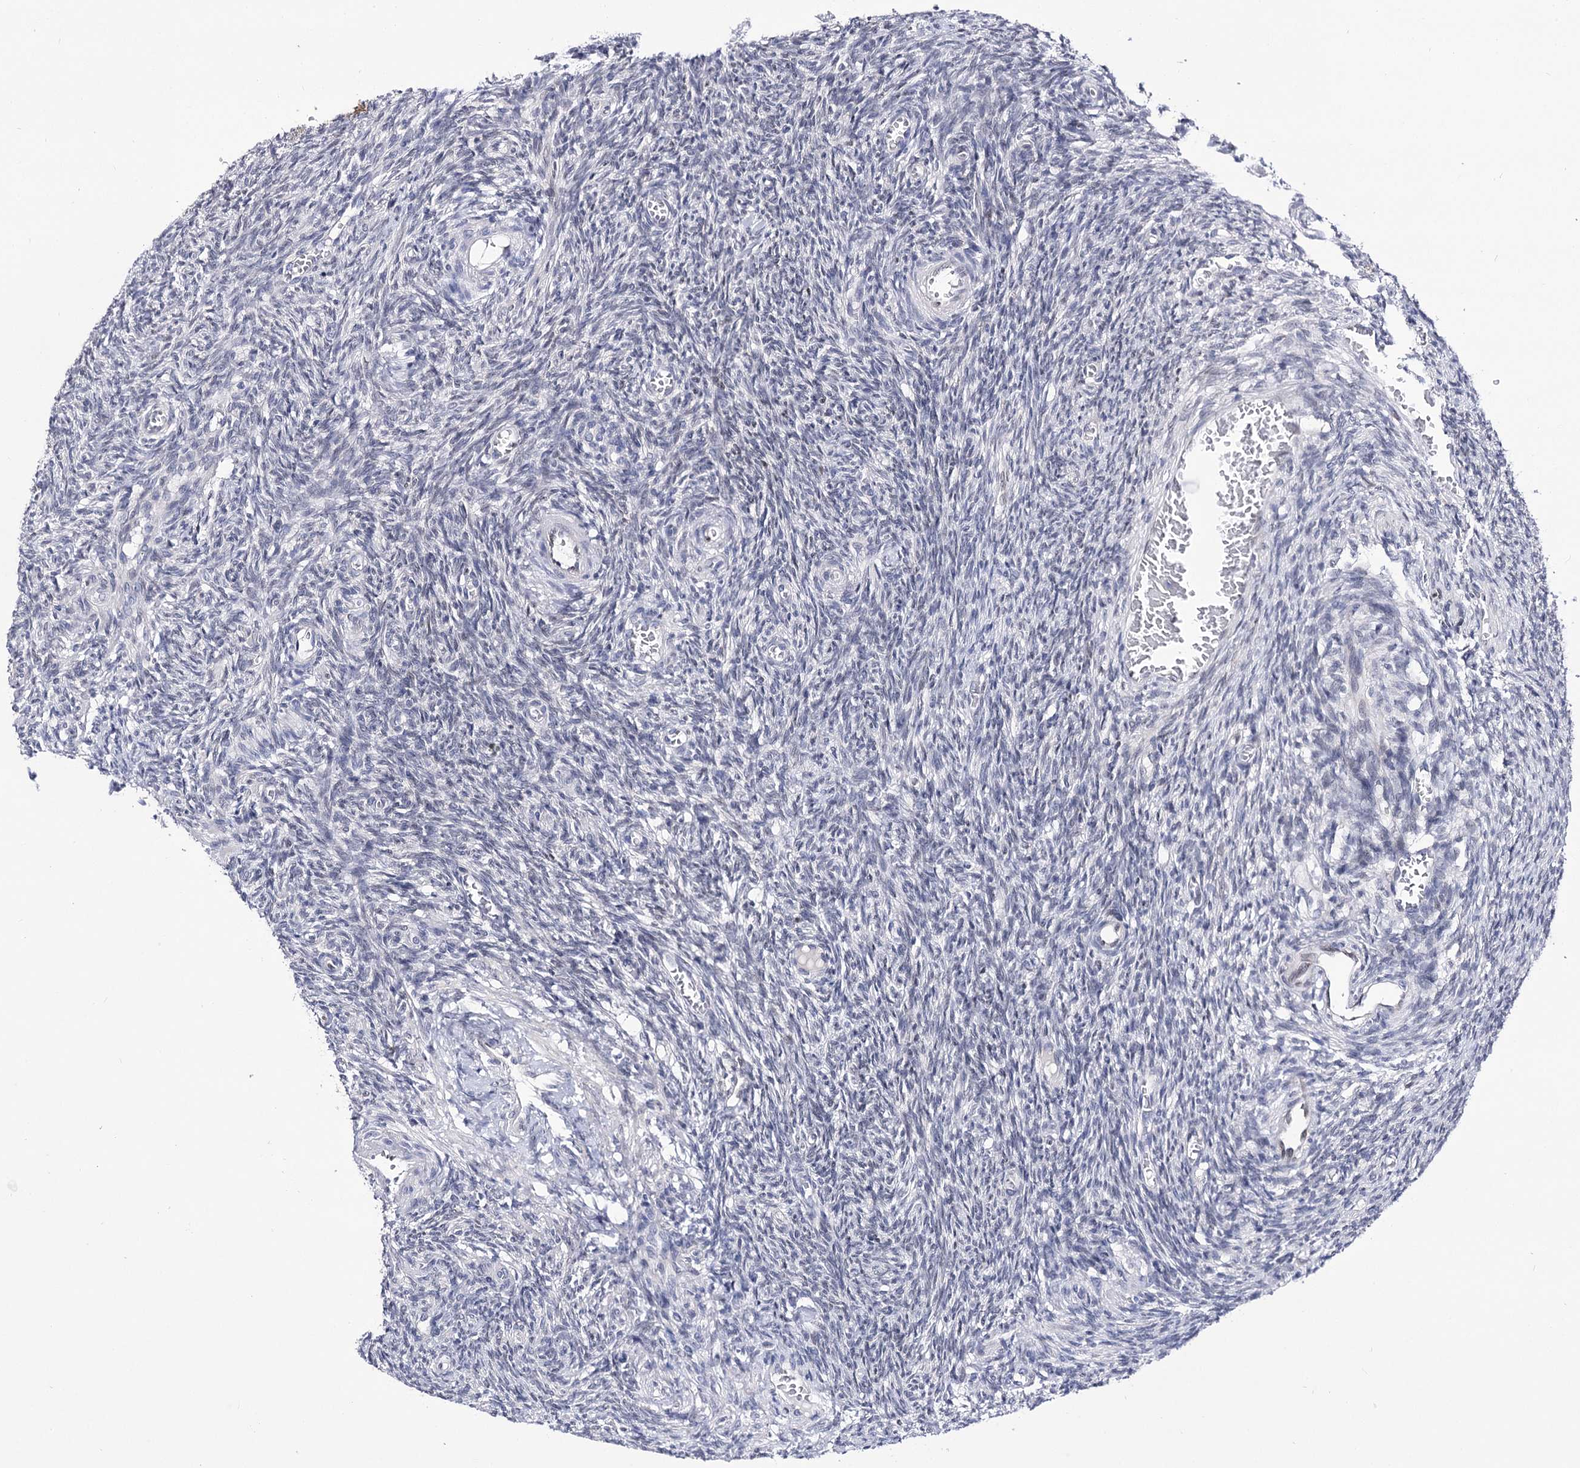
{"staining": {"intensity": "negative", "quantity": "none", "location": "none"}, "tissue": "ovary", "cell_type": "Ovarian stroma cells", "image_type": "normal", "snomed": [{"axis": "morphology", "description": "Normal tissue, NOS"}, {"axis": "topography", "description": "Ovary"}], "caption": "Ovary stained for a protein using immunohistochemistry (IHC) exhibits no staining ovarian stroma cells.", "gene": "TMEM201", "patient": {"sex": "female", "age": 27}}